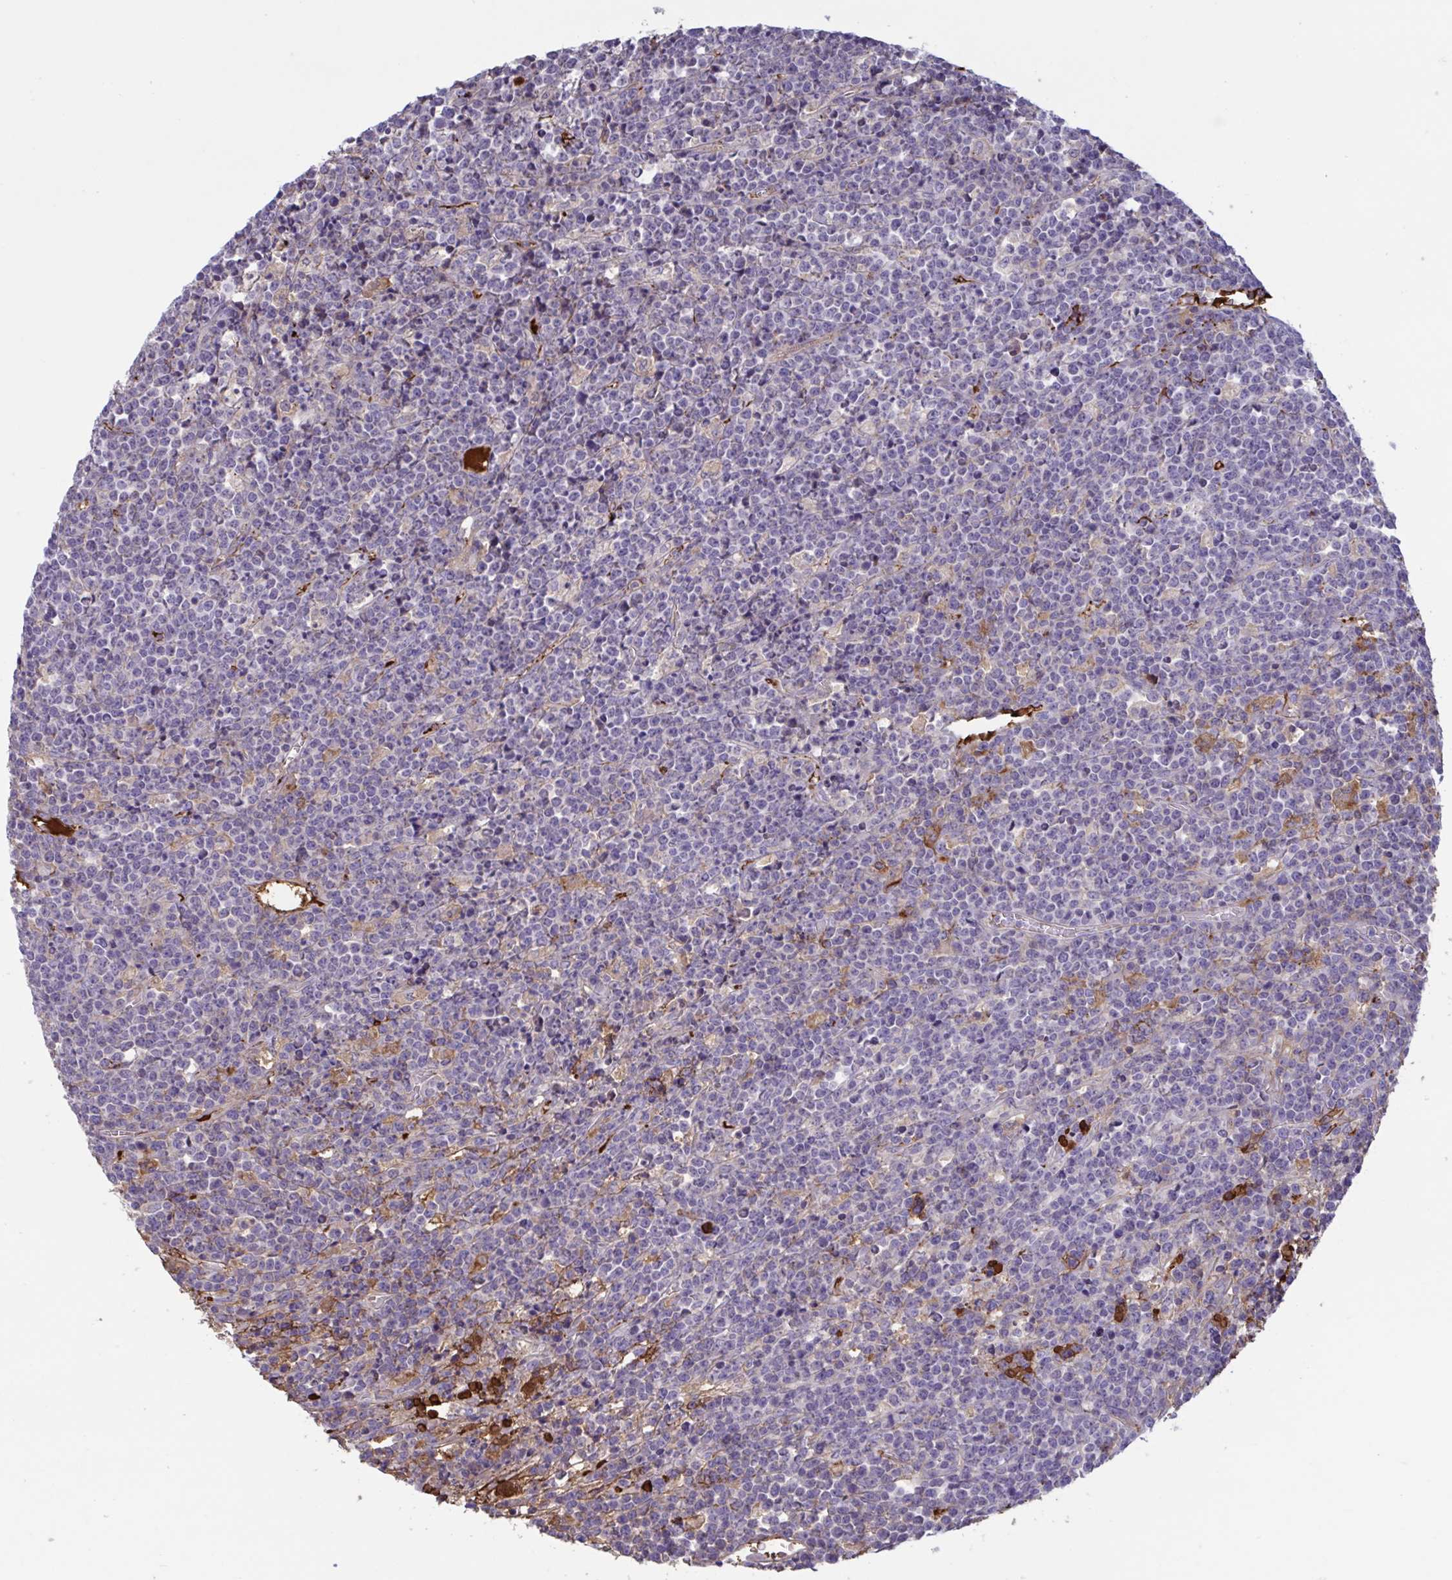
{"staining": {"intensity": "negative", "quantity": "none", "location": "none"}, "tissue": "lymphoma", "cell_type": "Tumor cells", "image_type": "cancer", "snomed": [{"axis": "morphology", "description": "Malignant lymphoma, non-Hodgkin's type, High grade"}, {"axis": "topography", "description": "Ovary"}], "caption": "An immunohistochemistry photomicrograph of malignant lymphoma, non-Hodgkin's type (high-grade) is shown. There is no staining in tumor cells of malignant lymphoma, non-Hodgkin's type (high-grade).", "gene": "IL1R1", "patient": {"sex": "female", "age": 56}}